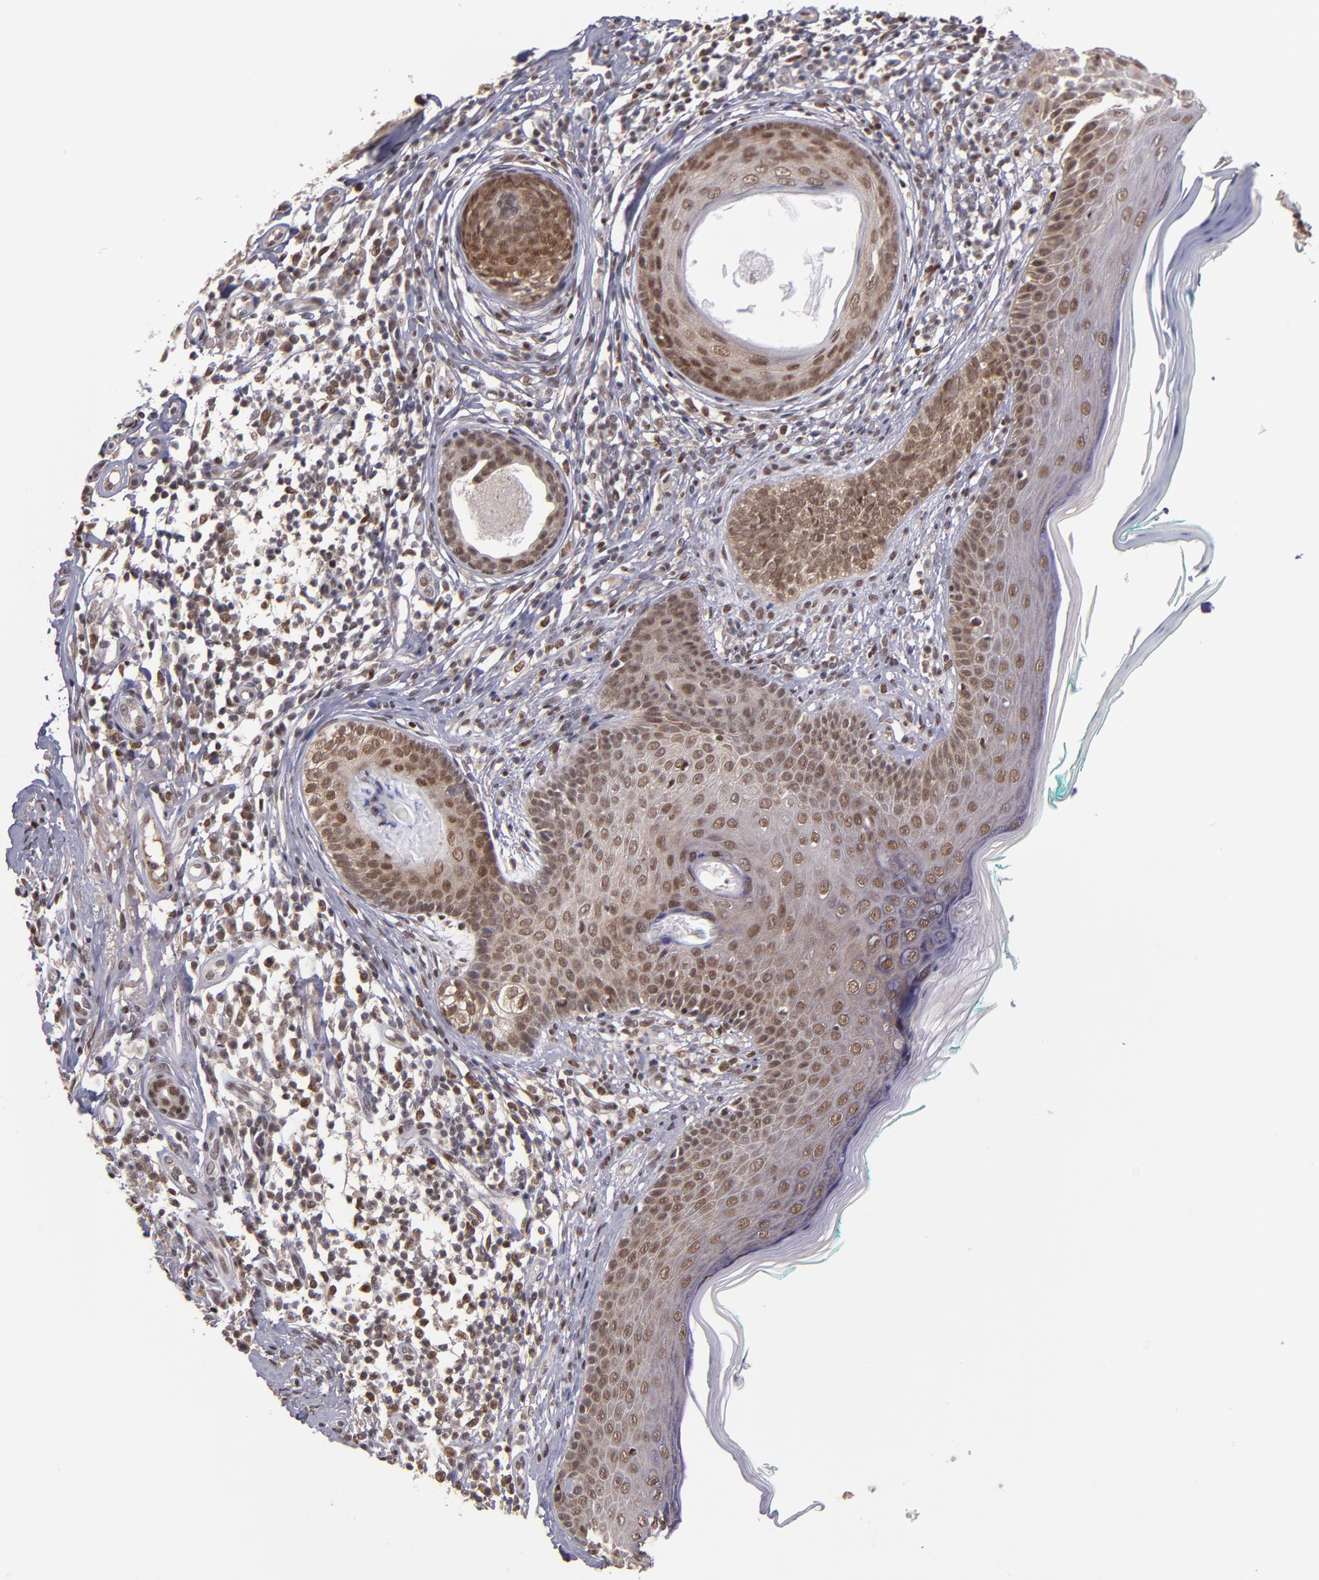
{"staining": {"intensity": "moderate", "quantity": ">75%", "location": "cytoplasmic/membranous,nuclear"}, "tissue": "skin cancer", "cell_type": "Tumor cells", "image_type": "cancer", "snomed": [{"axis": "morphology", "description": "Normal tissue, NOS"}, {"axis": "morphology", "description": "Basal cell carcinoma"}, {"axis": "topography", "description": "Skin"}], "caption": "High-power microscopy captured an IHC histopathology image of skin cancer (basal cell carcinoma), revealing moderate cytoplasmic/membranous and nuclear staining in about >75% of tumor cells.", "gene": "EP300", "patient": {"sex": "male", "age": 76}}